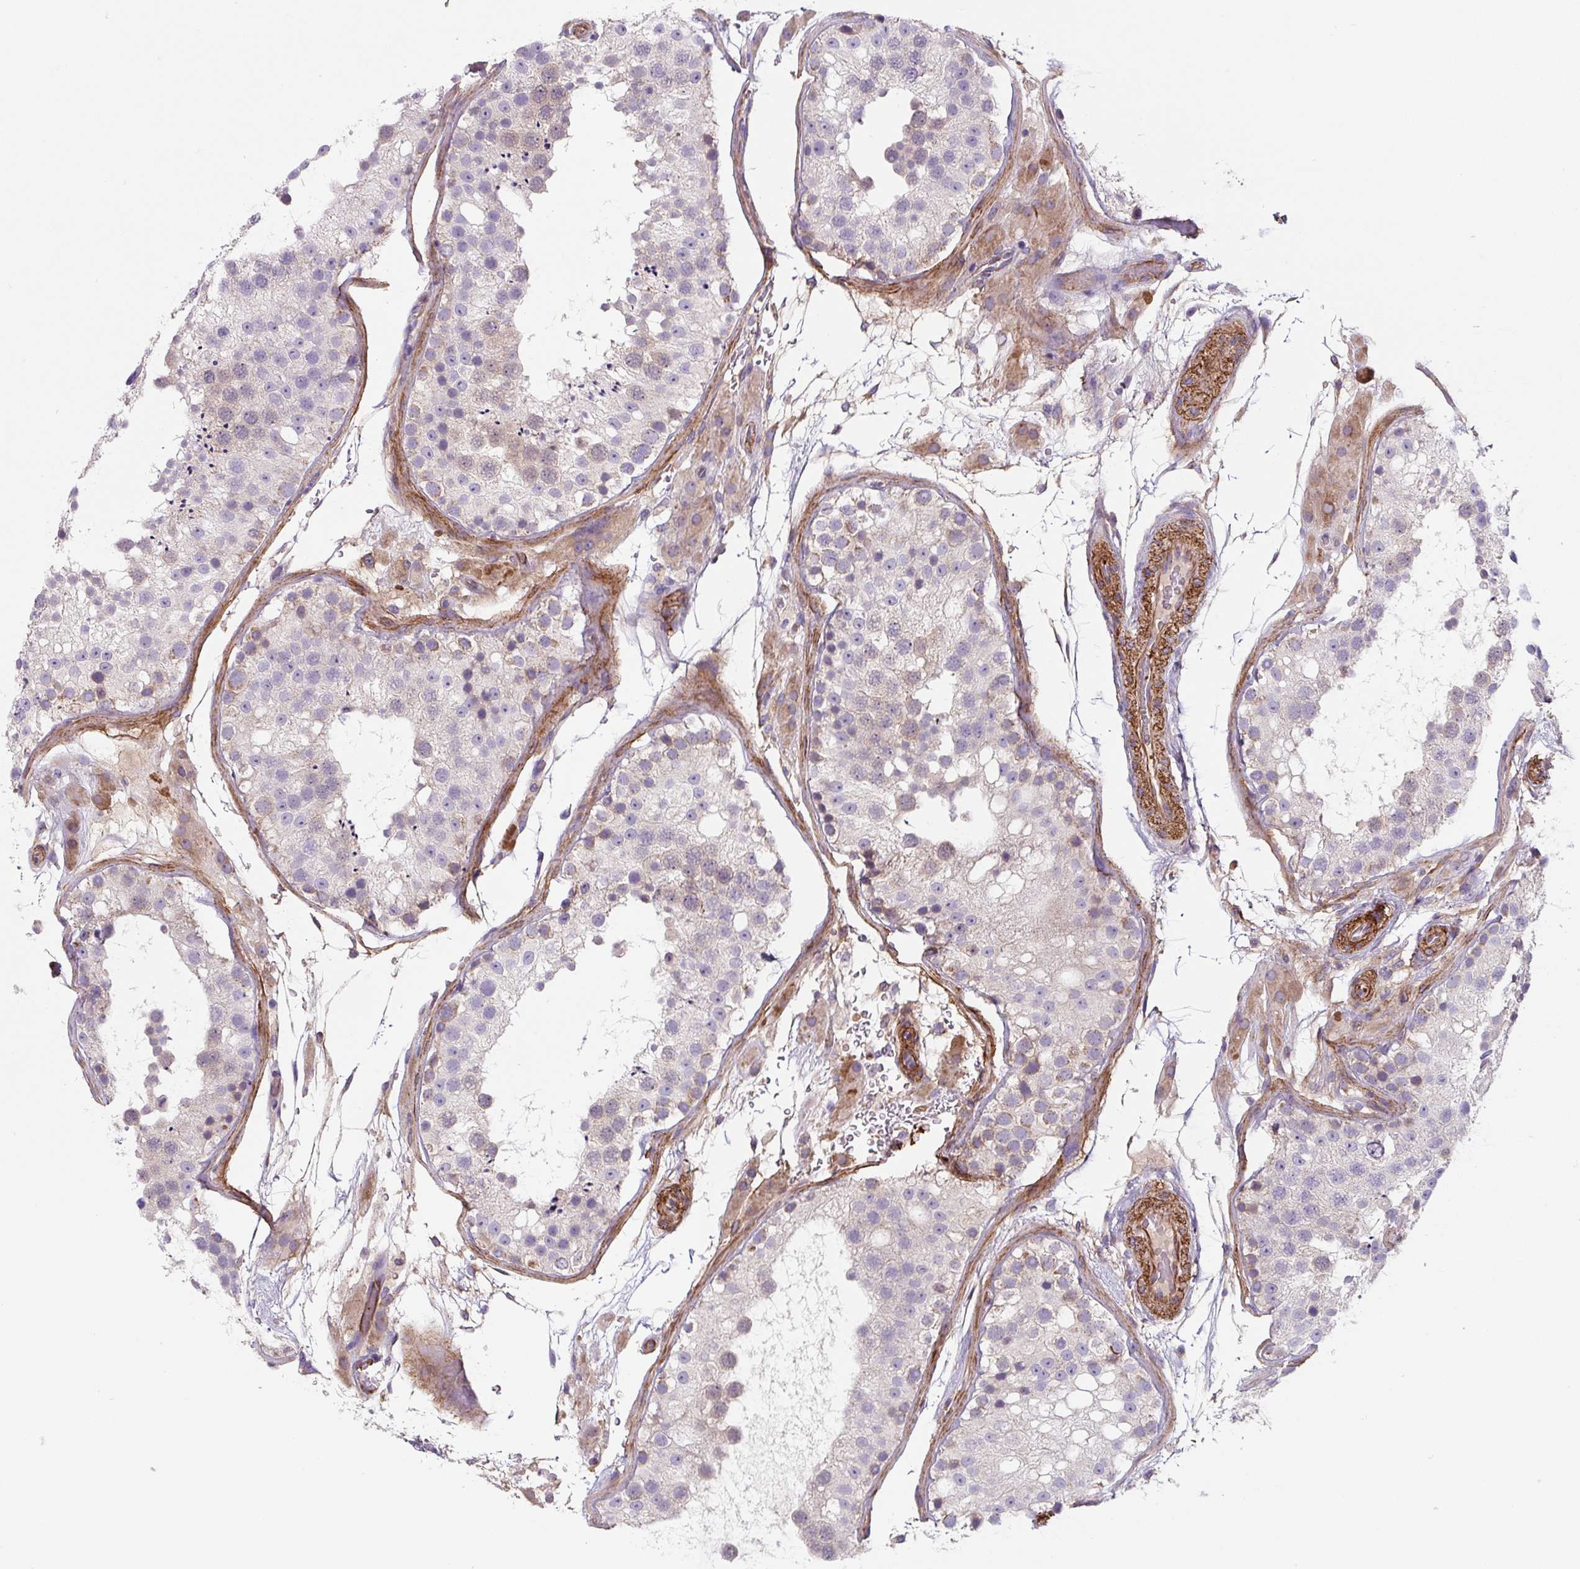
{"staining": {"intensity": "weak", "quantity": "<25%", "location": "cytoplasmic/membranous"}, "tissue": "testis", "cell_type": "Cells in seminiferous ducts", "image_type": "normal", "snomed": [{"axis": "morphology", "description": "Normal tissue, NOS"}, {"axis": "topography", "description": "Testis"}], "caption": "This is an IHC image of normal human testis. There is no expression in cells in seminiferous ducts.", "gene": "DHFR2", "patient": {"sex": "male", "age": 26}}